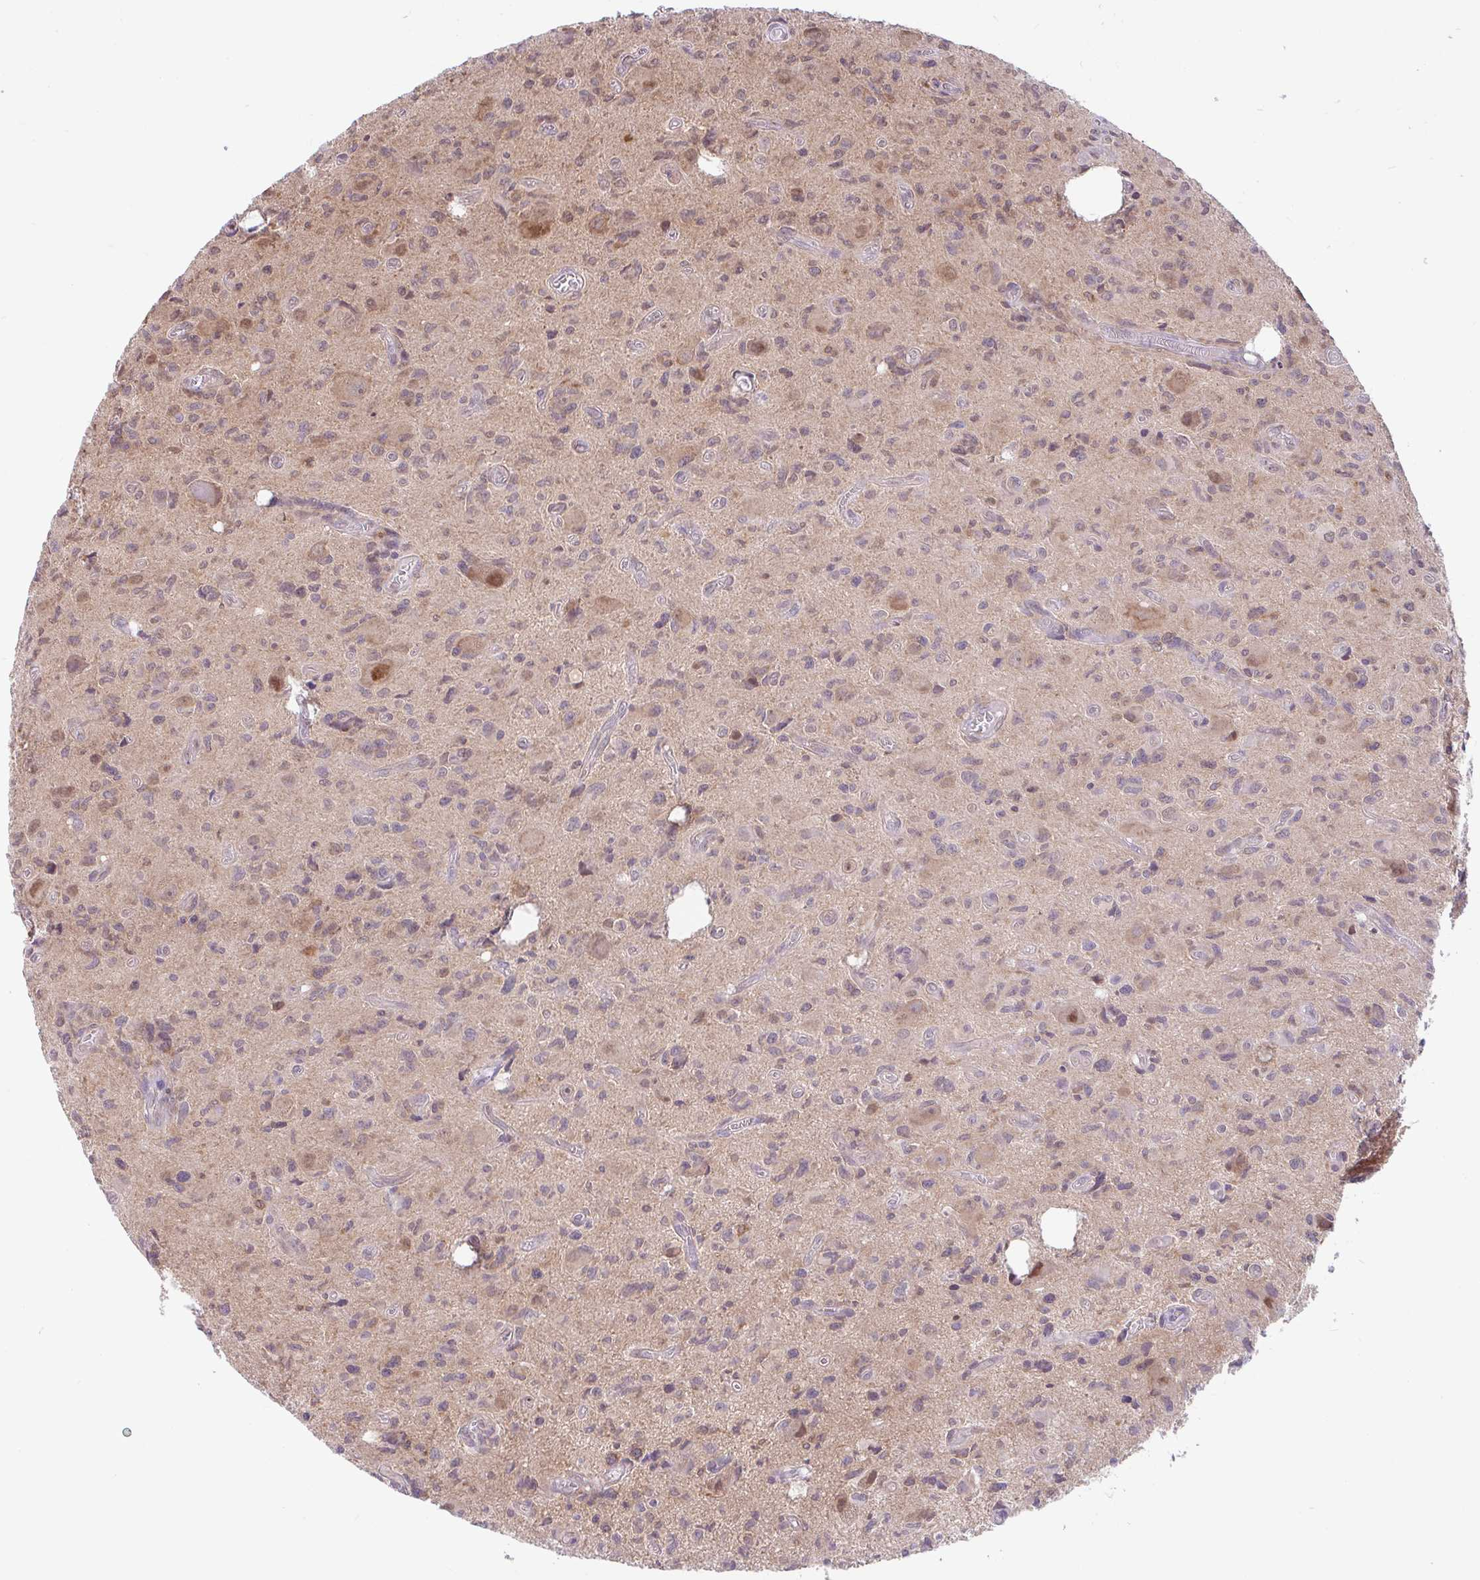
{"staining": {"intensity": "weak", "quantity": "25%-75%", "location": "cytoplasmic/membranous,nuclear"}, "tissue": "glioma", "cell_type": "Tumor cells", "image_type": "cancer", "snomed": [{"axis": "morphology", "description": "Glioma, malignant, High grade"}, {"axis": "topography", "description": "Brain"}], "caption": "Glioma stained with DAB (3,3'-diaminobenzidine) immunohistochemistry displays low levels of weak cytoplasmic/membranous and nuclear positivity in about 25%-75% of tumor cells.", "gene": "RALBP1", "patient": {"sex": "male", "age": 76}}